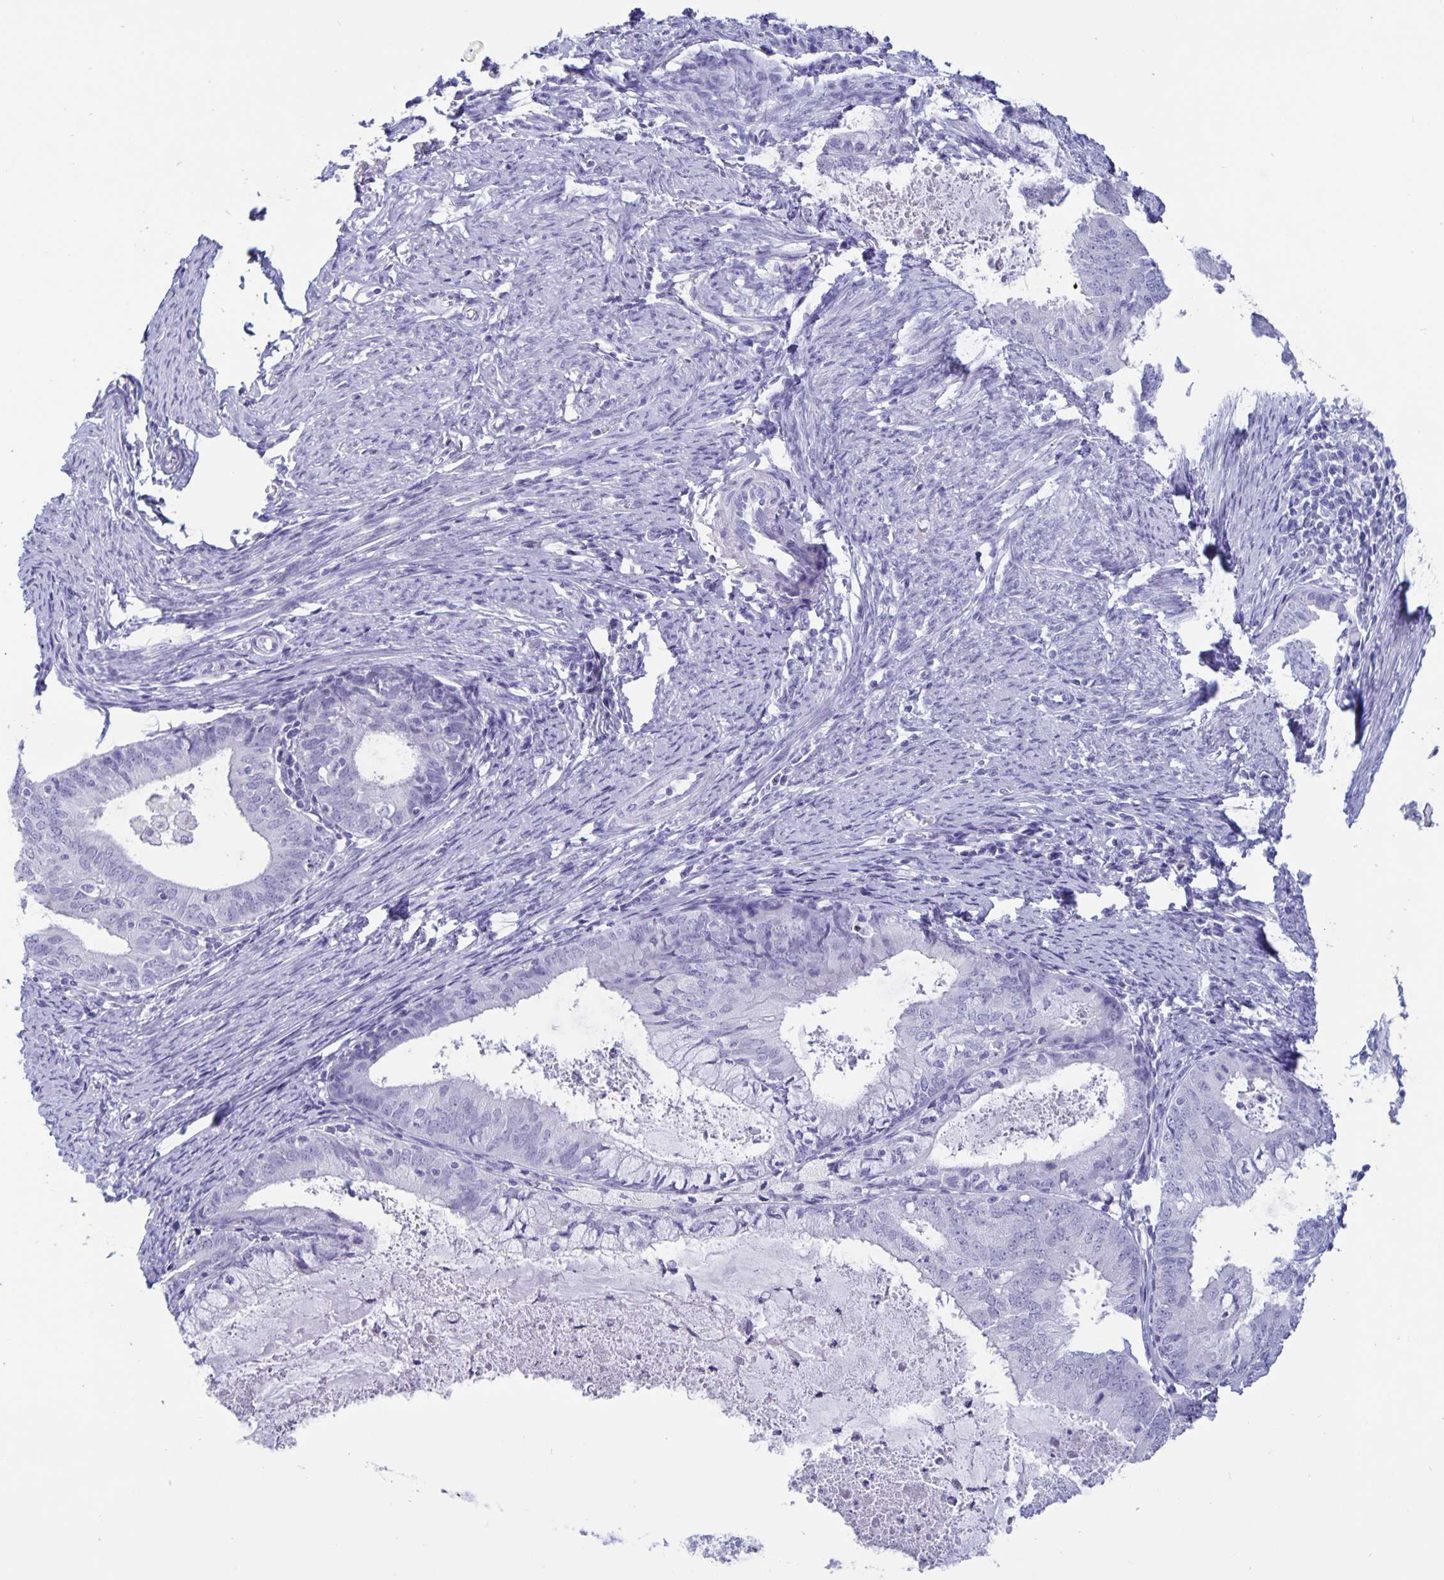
{"staining": {"intensity": "negative", "quantity": "none", "location": "none"}, "tissue": "endometrial cancer", "cell_type": "Tumor cells", "image_type": "cancer", "snomed": [{"axis": "morphology", "description": "Adenocarcinoma, NOS"}, {"axis": "topography", "description": "Endometrium"}], "caption": "Protein analysis of endometrial cancer displays no significant staining in tumor cells.", "gene": "BPIFA3", "patient": {"sex": "female", "age": 57}}